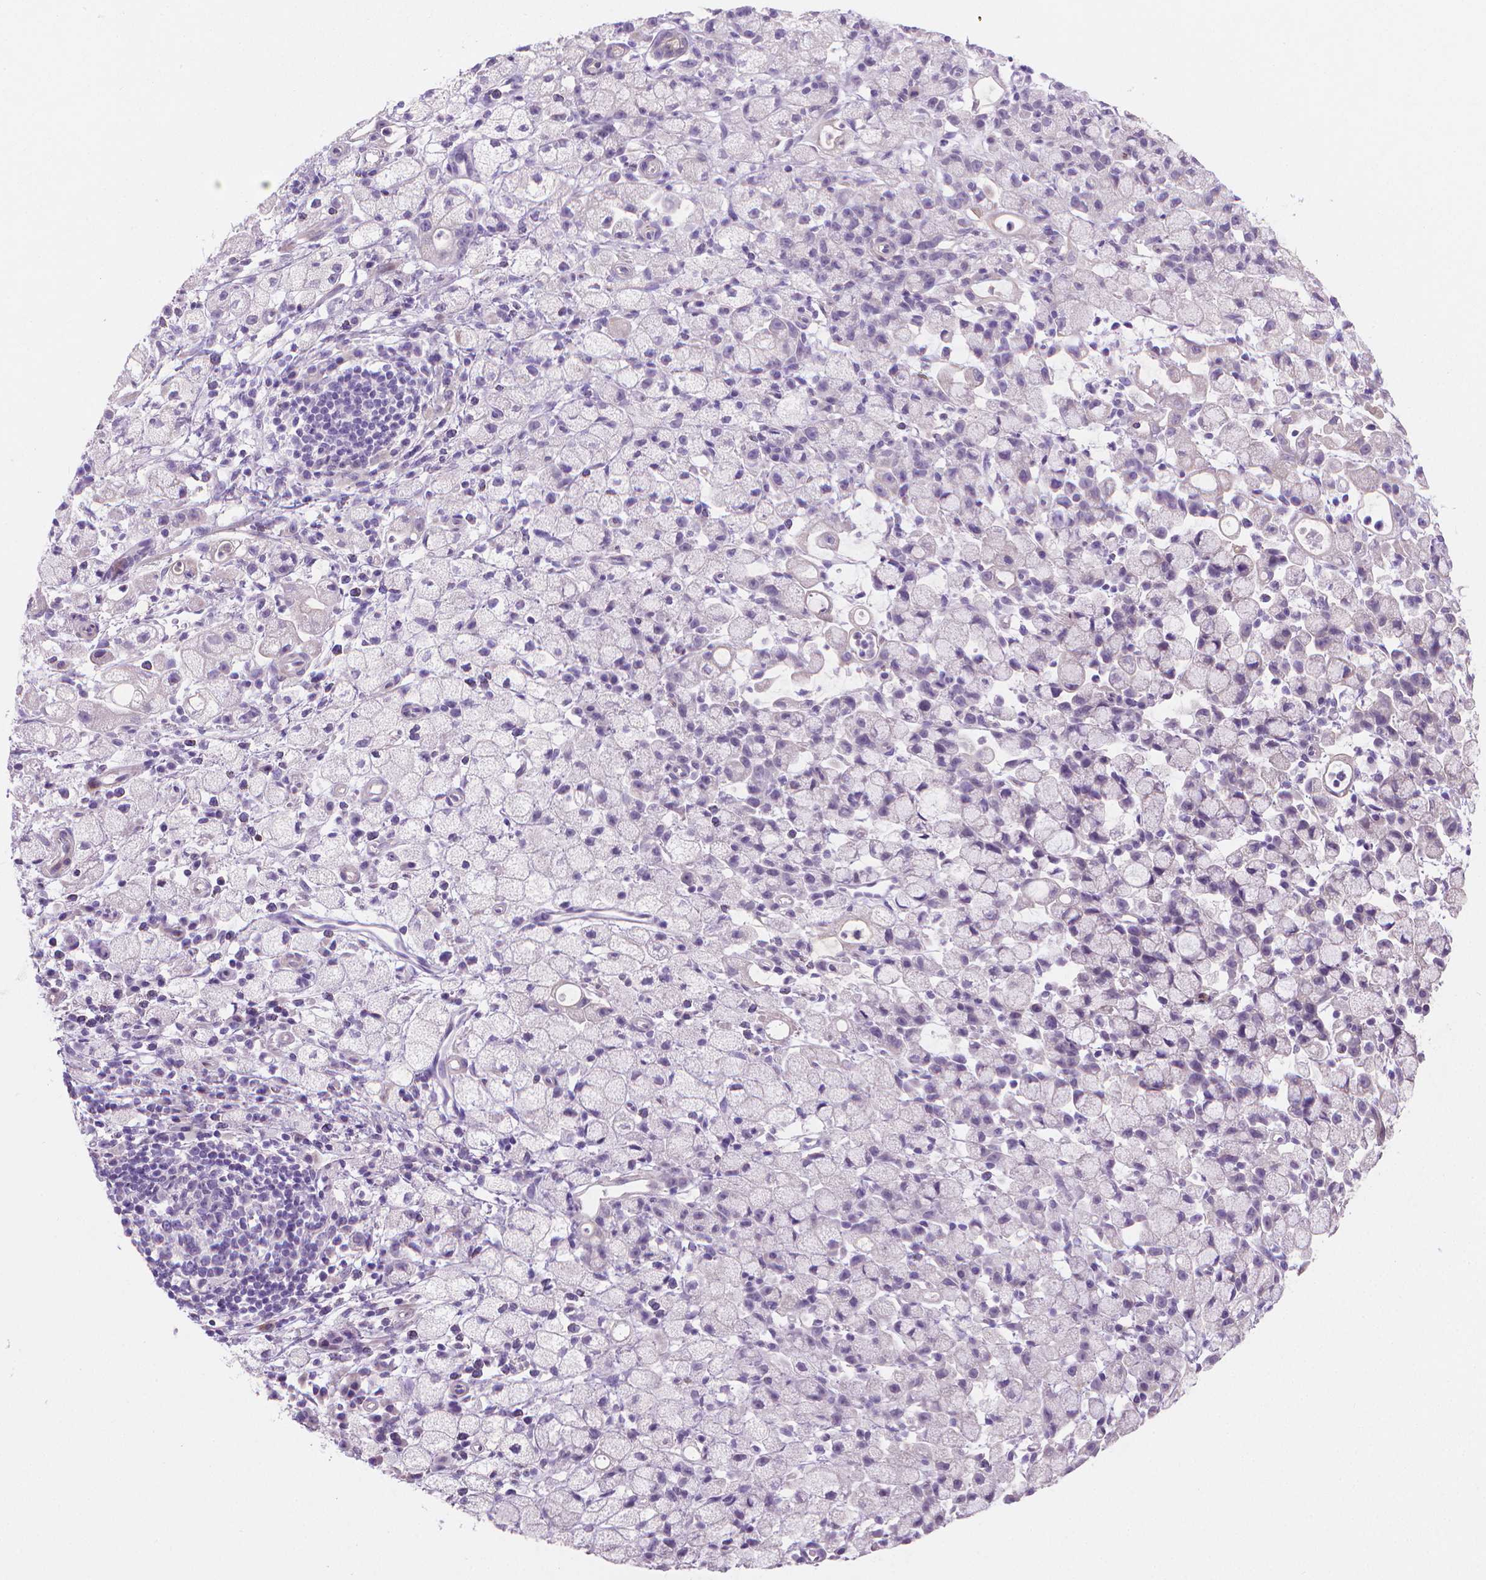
{"staining": {"intensity": "negative", "quantity": "none", "location": "none"}, "tissue": "stomach cancer", "cell_type": "Tumor cells", "image_type": "cancer", "snomed": [{"axis": "morphology", "description": "Adenocarcinoma, NOS"}, {"axis": "topography", "description": "Stomach"}], "caption": "Immunohistochemistry of stomach adenocarcinoma shows no staining in tumor cells.", "gene": "GSDMA", "patient": {"sex": "male", "age": 58}}